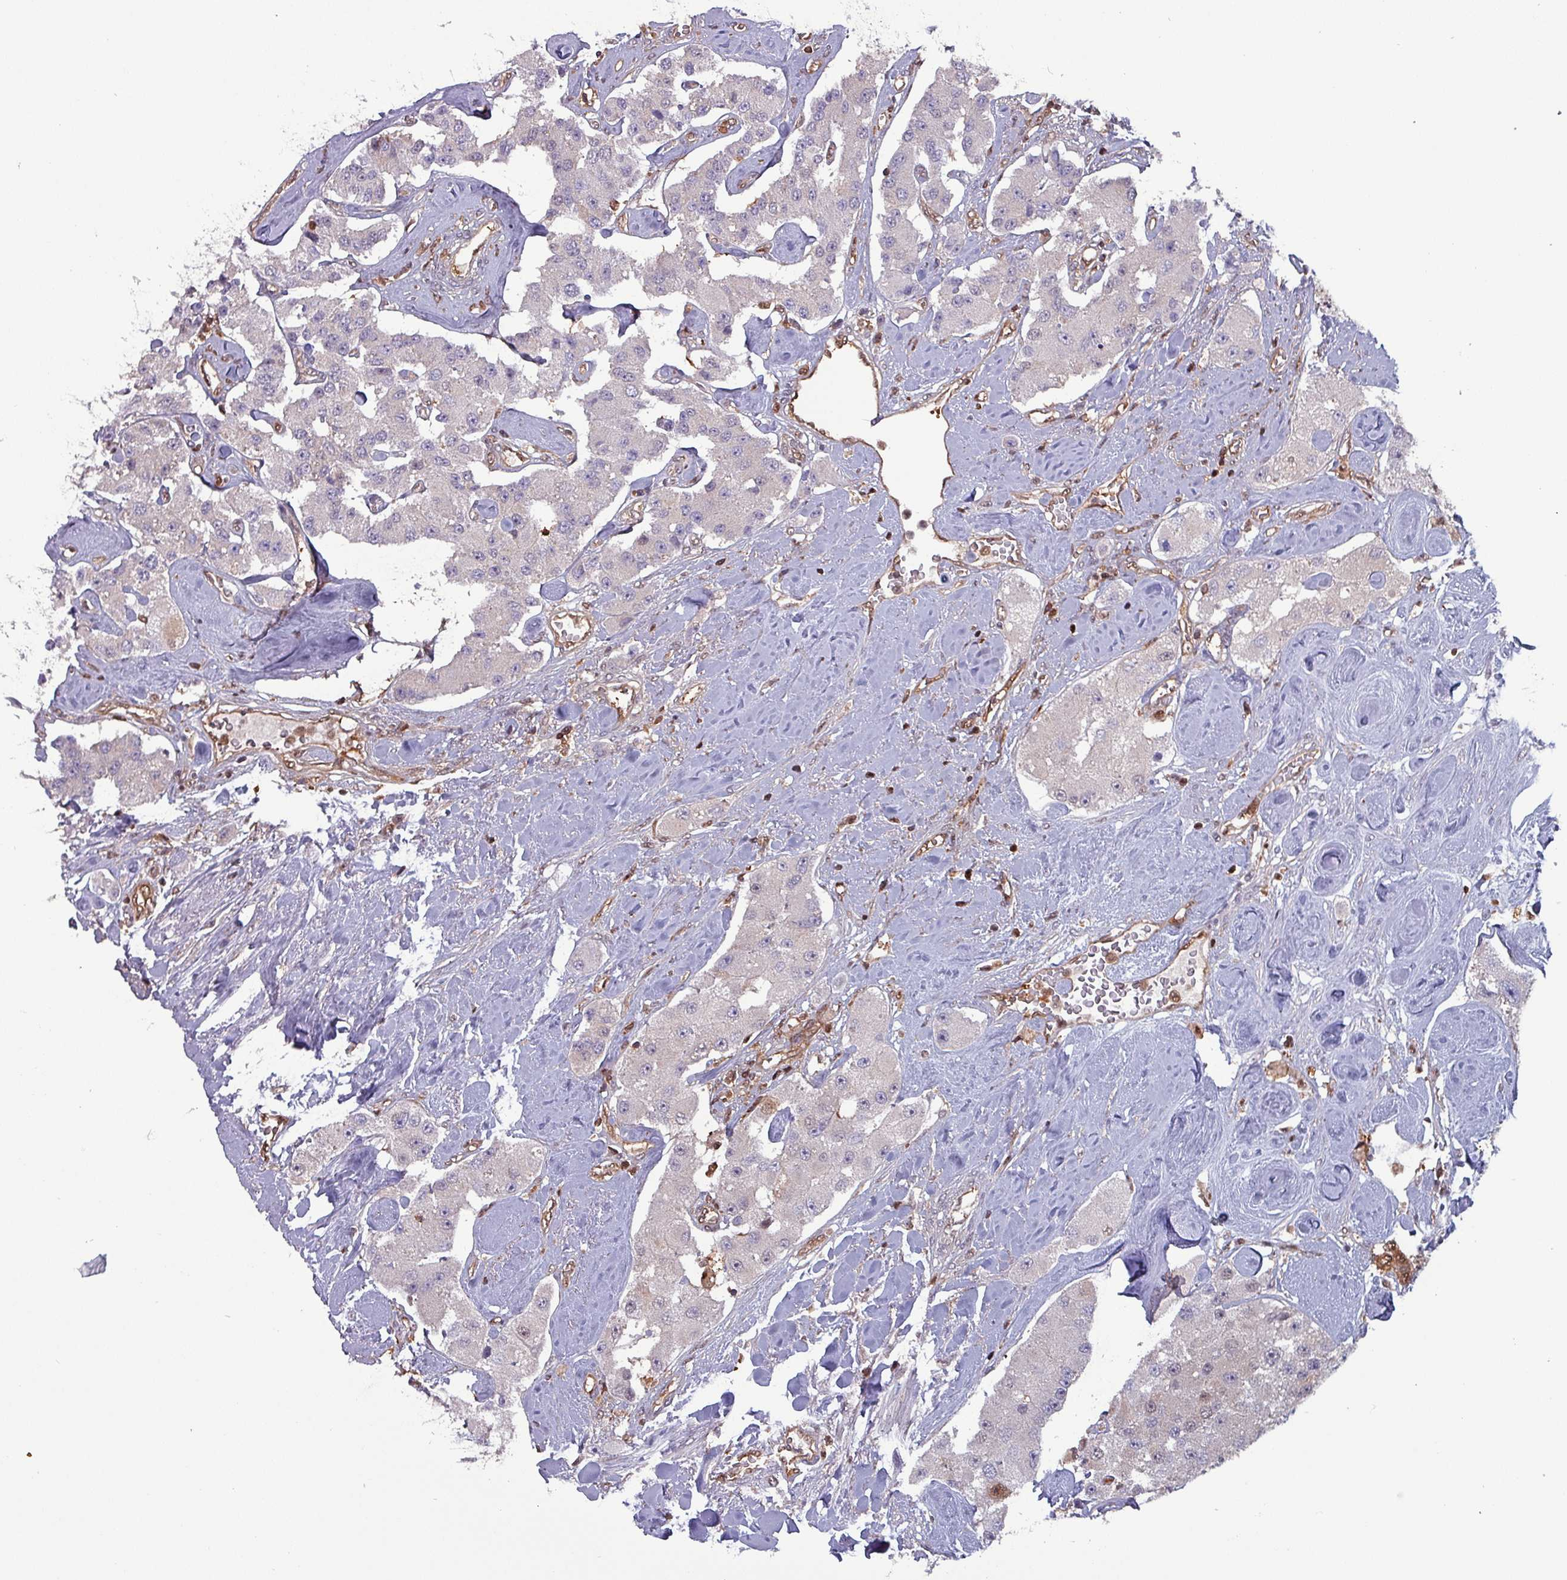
{"staining": {"intensity": "negative", "quantity": "none", "location": "none"}, "tissue": "carcinoid", "cell_type": "Tumor cells", "image_type": "cancer", "snomed": [{"axis": "morphology", "description": "Carcinoid, malignant, NOS"}, {"axis": "topography", "description": "Pancreas"}], "caption": "This is a photomicrograph of immunohistochemistry staining of malignant carcinoid, which shows no positivity in tumor cells. (Brightfield microscopy of DAB (3,3'-diaminobenzidine) immunohistochemistry (IHC) at high magnification).", "gene": "PSMB8", "patient": {"sex": "male", "age": 41}}